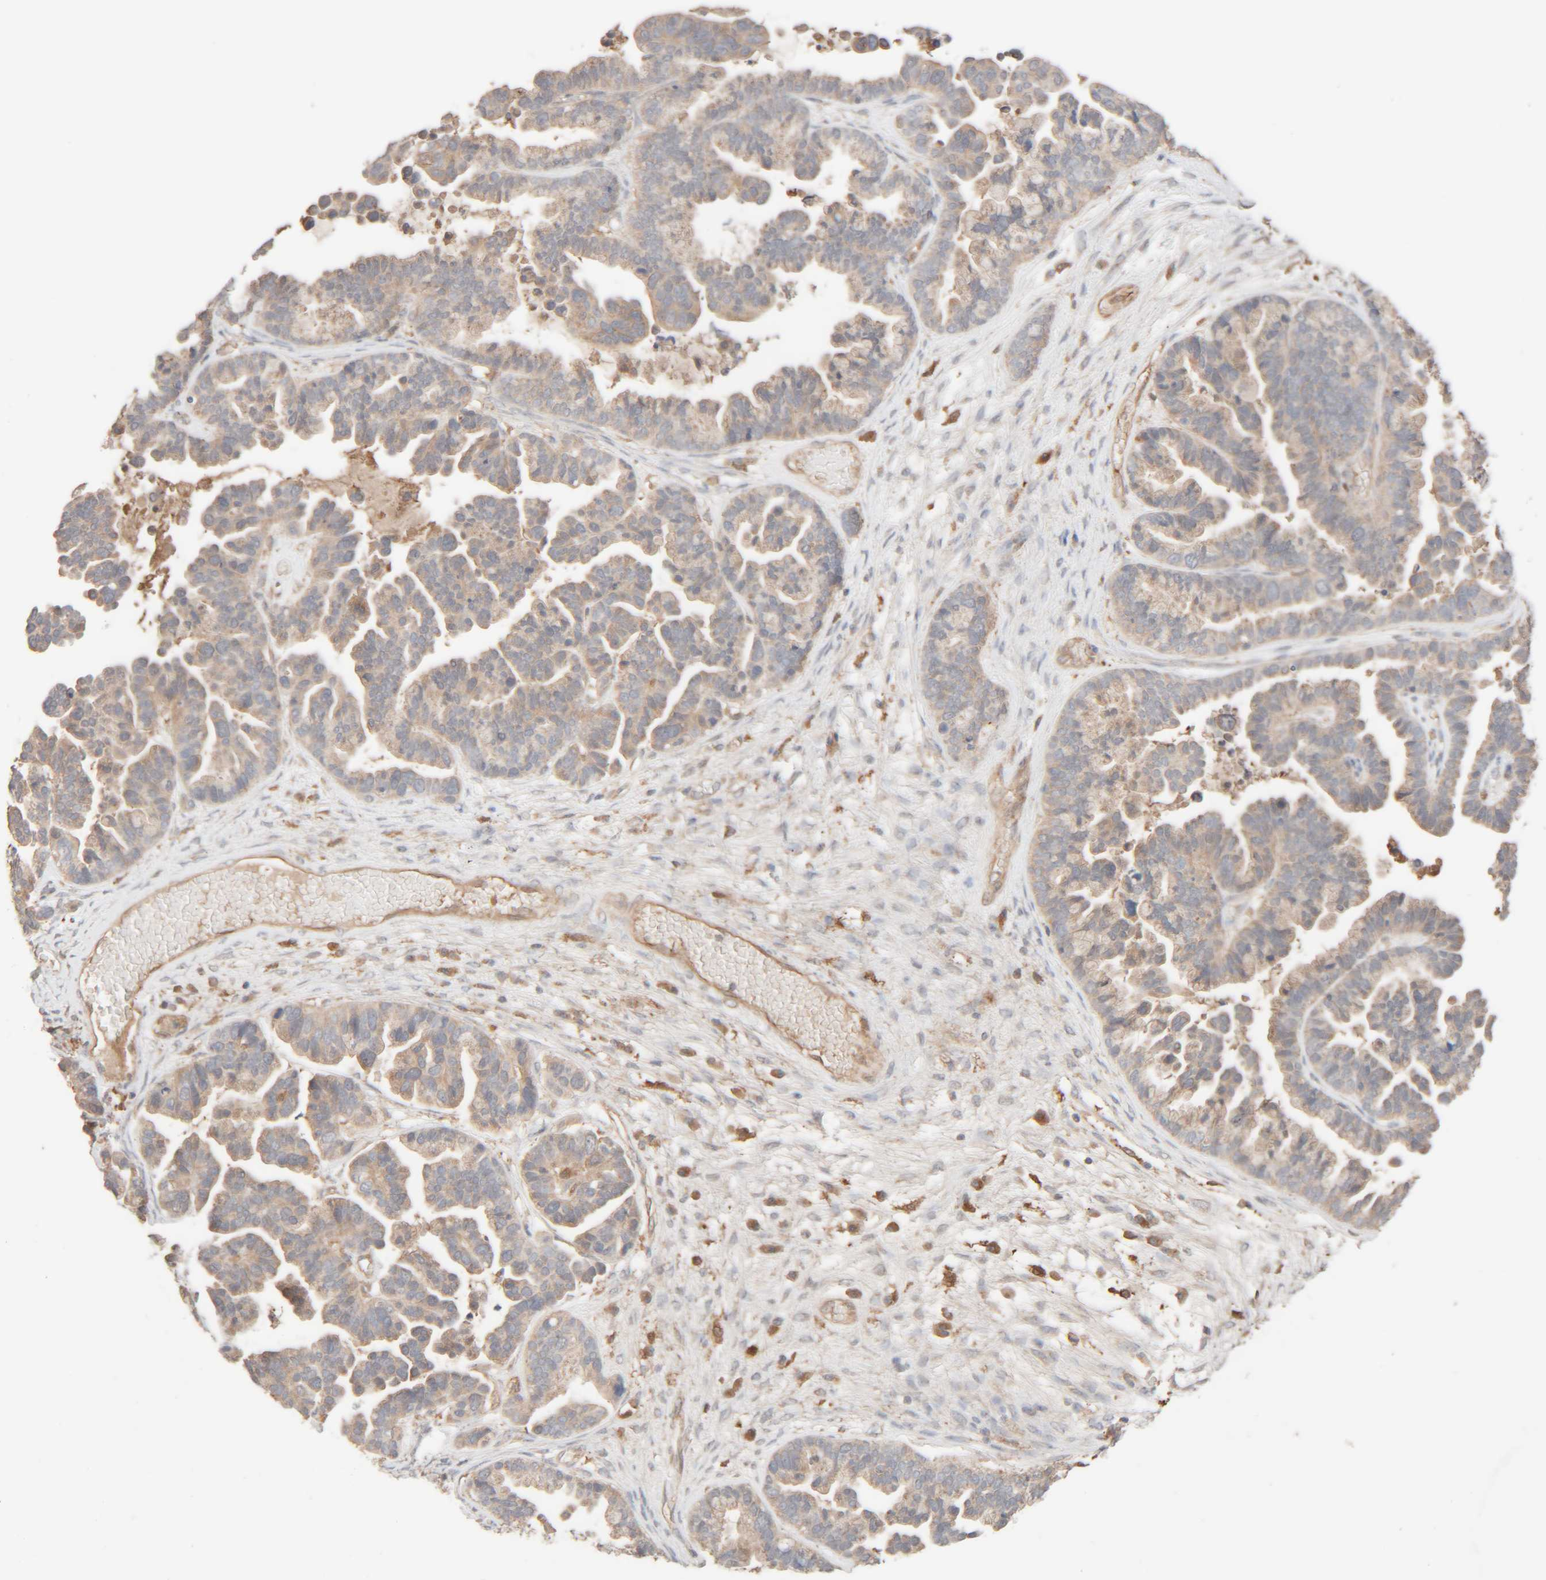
{"staining": {"intensity": "weak", "quantity": "25%-75%", "location": "cytoplasmic/membranous"}, "tissue": "ovarian cancer", "cell_type": "Tumor cells", "image_type": "cancer", "snomed": [{"axis": "morphology", "description": "Cystadenocarcinoma, serous, NOS"}, {"axis": "topography", "description": "Ovary"}], "caption": "Protein expression analysis of human serous cystadenocarcinoma (ovarian) reveals weak cytoplasmic/membranous staining in about 25%-75% of tumor cells.", "gene": "TMEM192", "patient": {"sex": "female", "age": 56}}